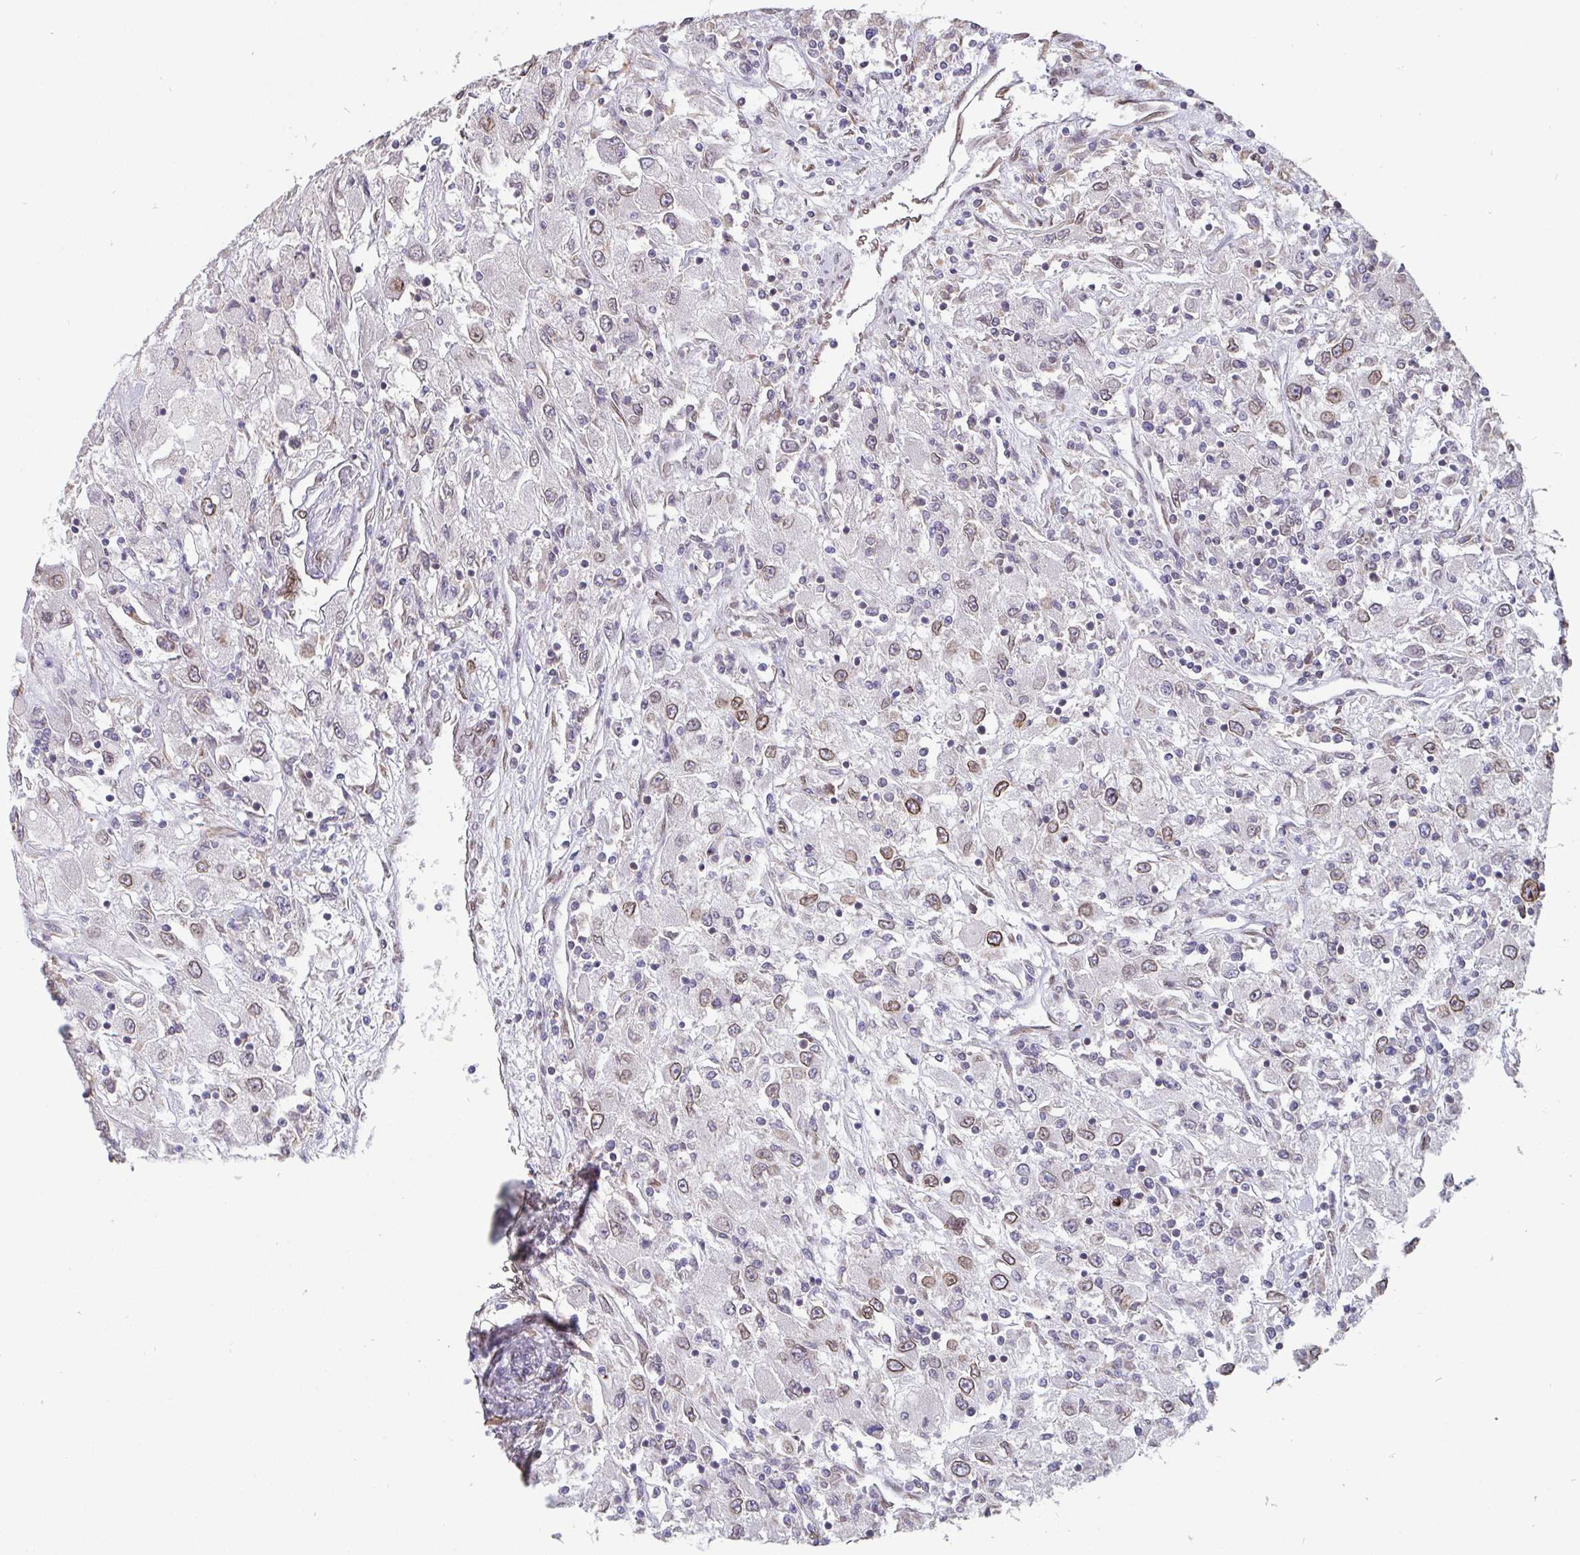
{"staining": {"intensity": "weak", "quantity": "25%-75%", "location": "cytoplasmic/membranous,nuclear"}, "tissue": "renal cancer", "cell_type": "Tumor cells", "image_type": "cancer", "snomed": [{"axis": "morphology", "description": "Adenocarcinoma, NOS"}, {"axis": "topography", "description": "Kidney"}], "caption": "Human renal adenocarcinoma stained with a protein marker reveals weak staining in tumor cells.", "gene": "EMD", "patient": {"sex": "female", "age": 67}}